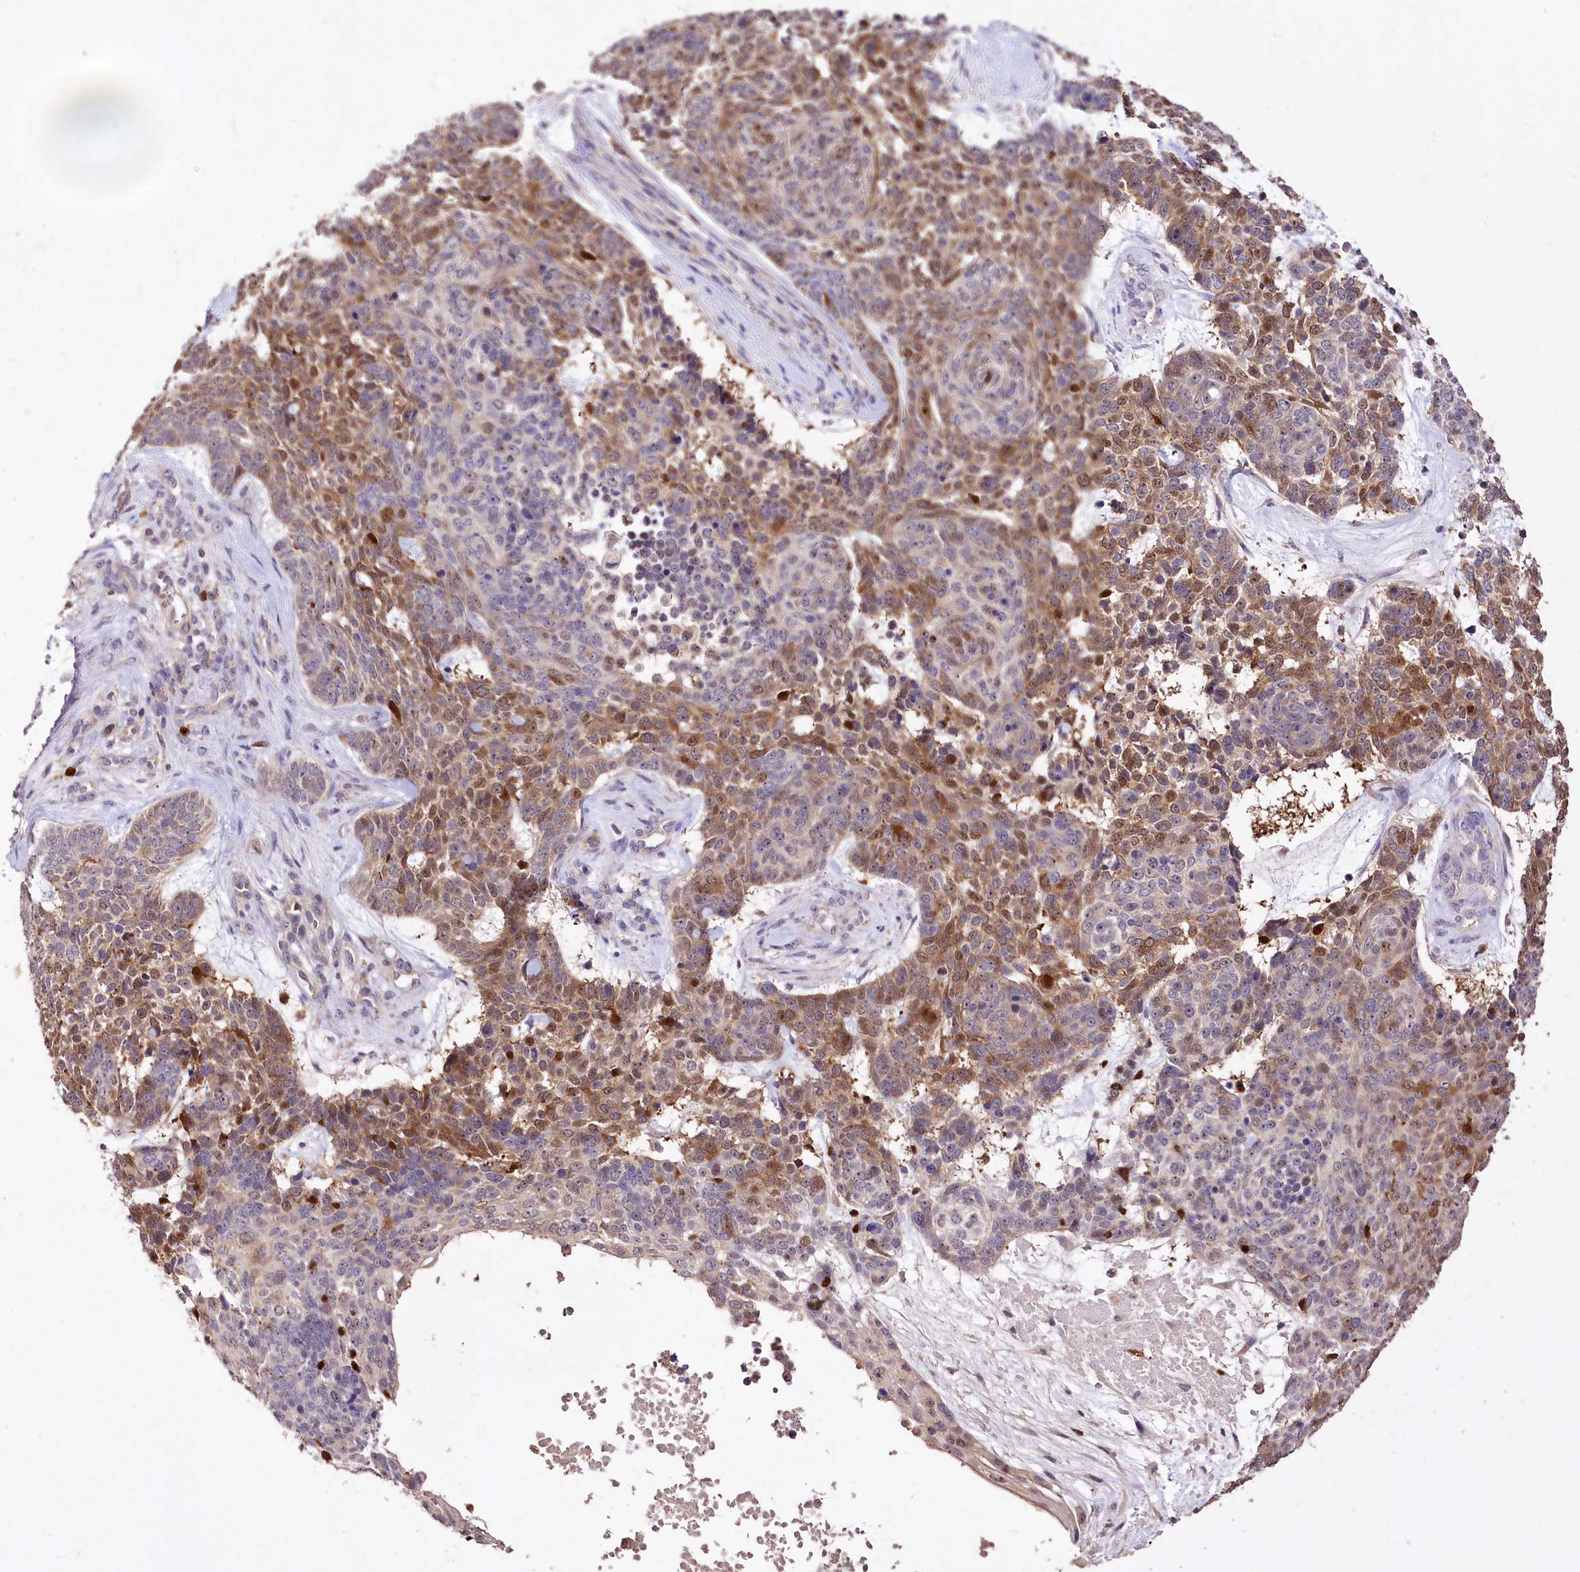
{"staining": {"intensity": "moderate", "quantity": "25%-75%", "location": "cytoplasmic/membranous,nuclear"}, "tissue": "skin cancer", "cell_type": "Tumor cells", "image_type": "cancer", "snomed": [{"axis": "morphology", "description": "Basal cell carcinoma"}, {"axis": "topography", "description": "Skin"}], "caption": "Basal cell carcinoma (skin) tissue exhibits moderate cytoplasmic/membranous and nuclear staining in about 25%-75% of tumor cells, visualized by immunohistochemistry. (IHC, brightfield microscopy, high magnification).", "gene": "SERGEF", "patient": {"sex": "female", "age": 81}}